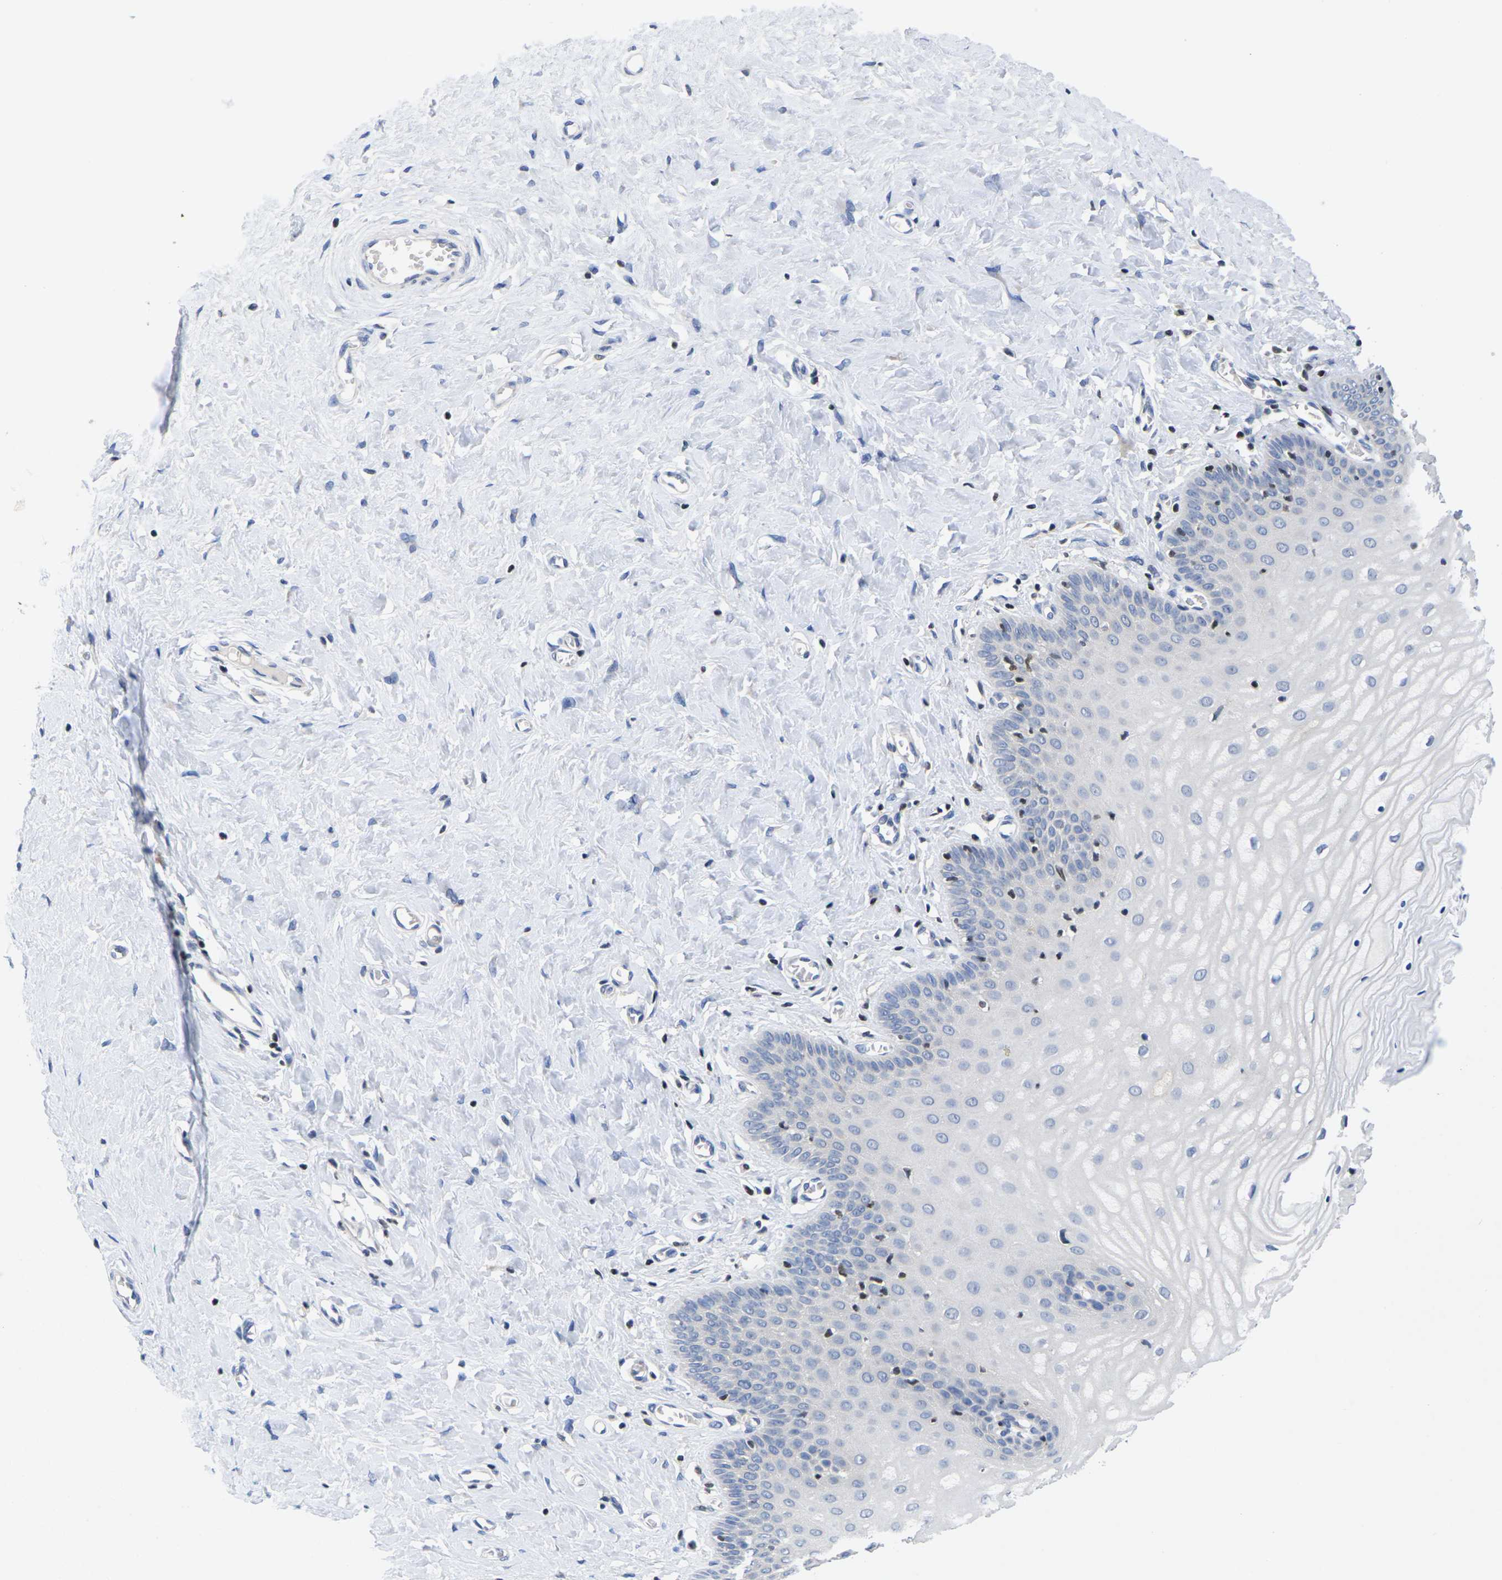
{"staining": {"intensity": "negative", "quantity": "none", "location": "none"}, "tissue": "cervix", "cell_type": "Glandular cells", "image_type": "normal", "snomed": [{"axis": "morphology", "description": "Normal tissue, NOS"}, {"axis": "topography", "description": "Cervix"}], "caption": "There is no significant expression in glandular cells of cervix. (DAB IHC with hematoxylin counter stain).", "gene": "IKZF1", "patient": {"sex": "female", "age": 55}}